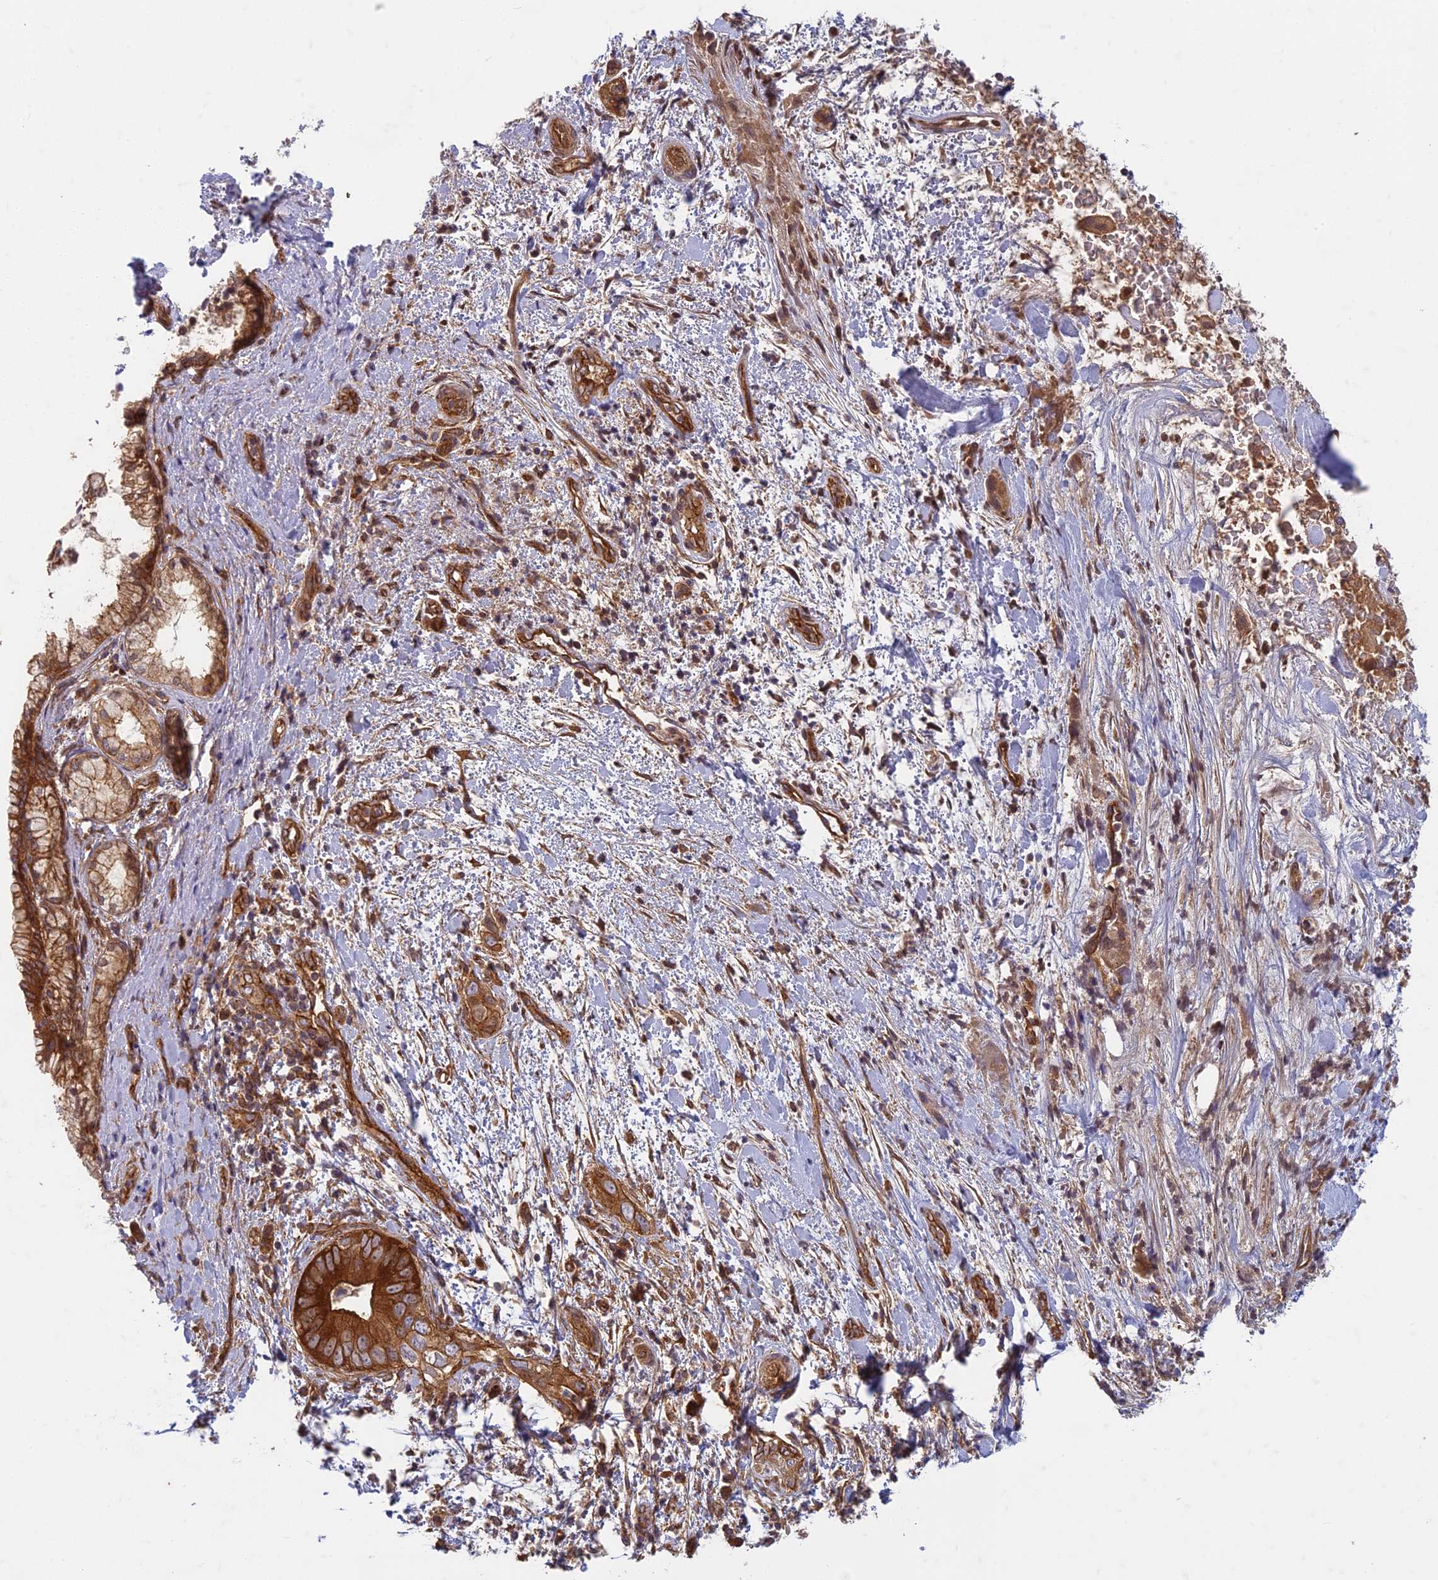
{"staining": {"intensity": "strong", "quantity": ">75%", "location": "cytoplasmic/membranous"}, "tissue": "pancreatic cancer", "cell_type": "Tumor cells", "image_type": "cancer", "snomed": [{"axis": "morphology", "description": "Adenocarcinoma, NOS"}, {"axis": "topography", "description": "Pancreas"}], "caption": "This photomicrograph reveals IHC staining of human pancreatic adenocarcinoma, with high strong cytoplasmic/membranous expression in about >75% of tumor cells.", "gene": "TCF25", "patient": {"sex": "female", "age": 78}}